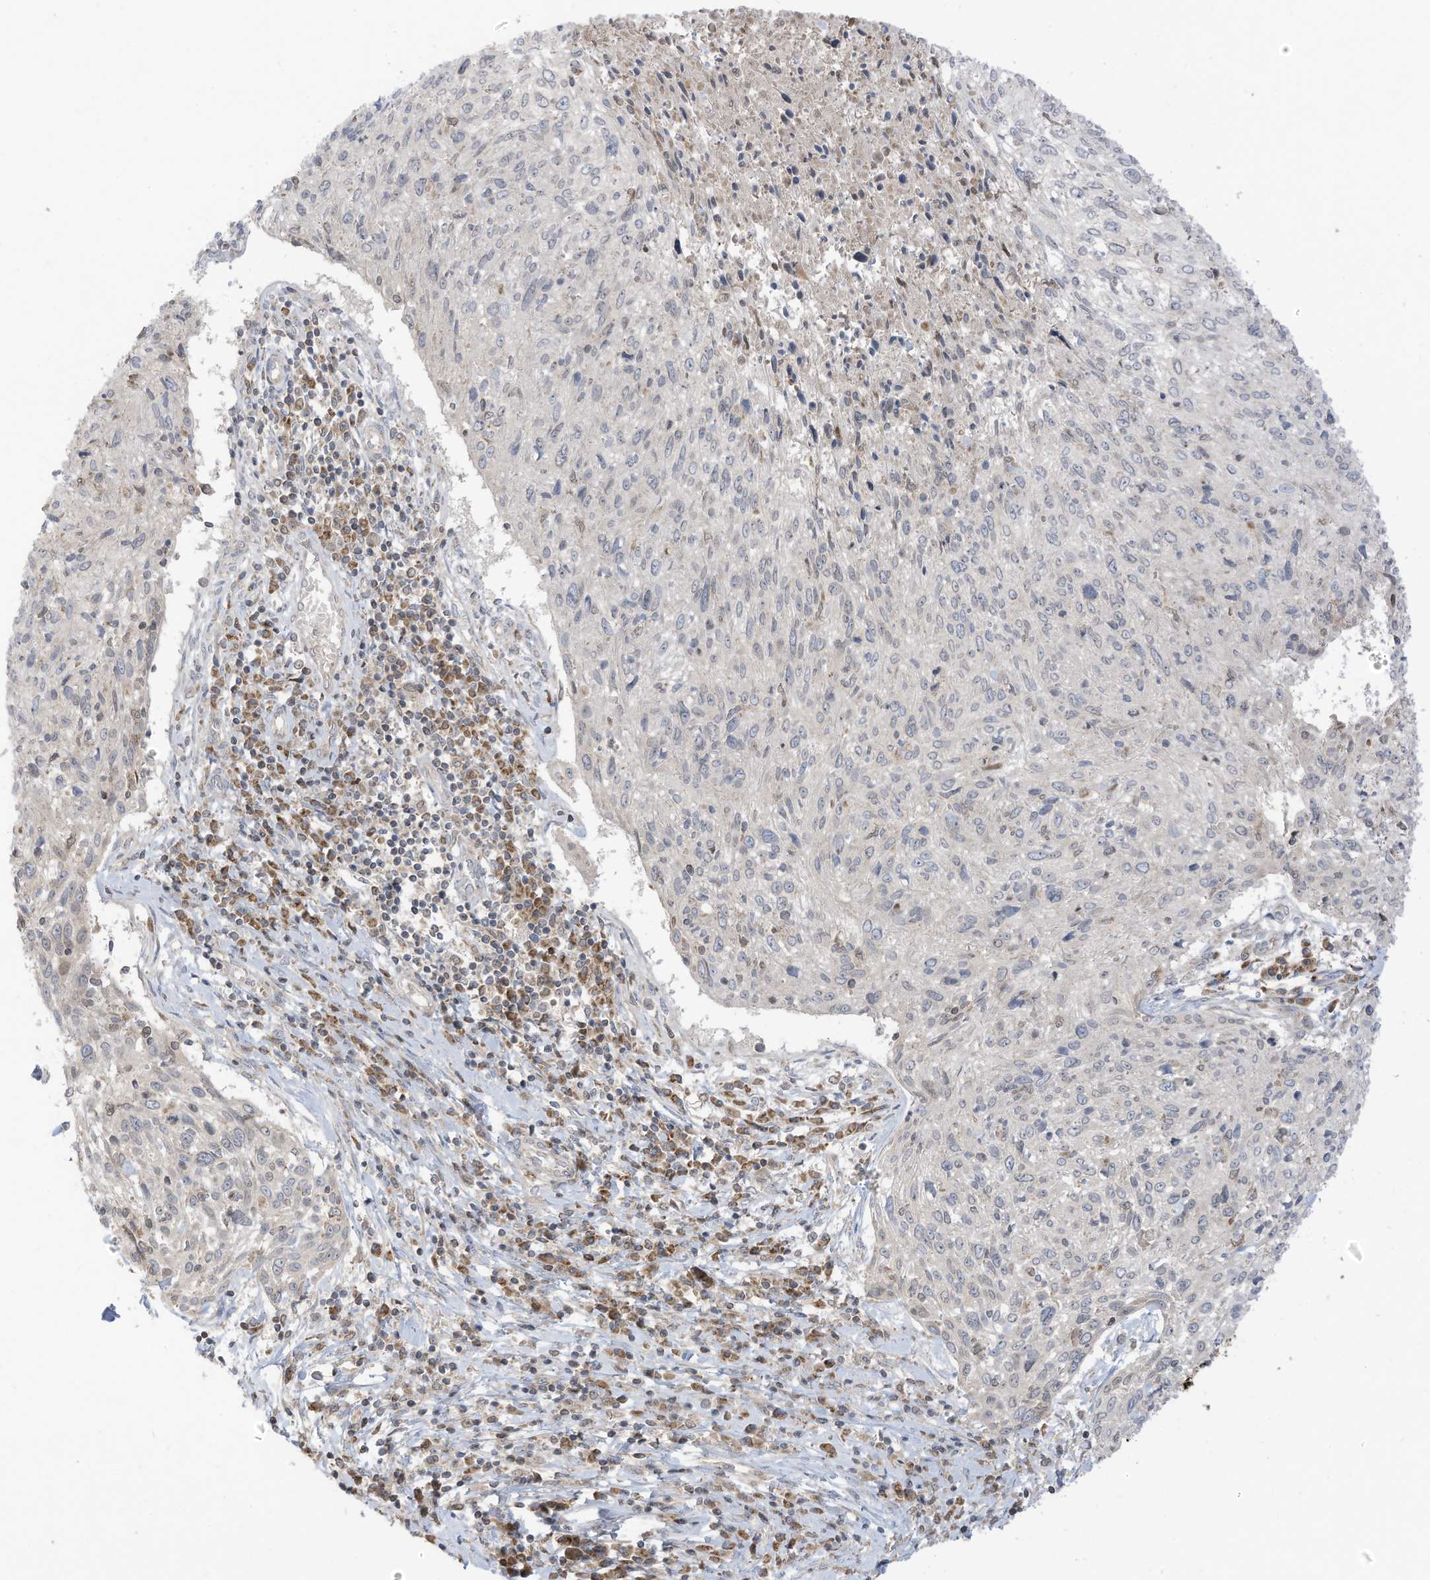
{"staining": {"intensity": "negative", "quantity": "none", "location": "none"}, "tissue": "cervical cancer", "cell_type": "Tumor cells", "image_type": "cancer", "snomed": [{"axis": "morphology", "description": "Squamous cell carcinoma, NOS"}, {"axis": "topography", "description": "Cervix"}], "caption": "Tumor cells are negative for protein expression in human cervical cancer. The staining was performed using DAB to visualize the protein expression in brown, while the nuclei were stained in blue with hematoxylin (Magnification: 20x).", "gene": "CGAS", "patient": {"sex": "female", "age": 51}}